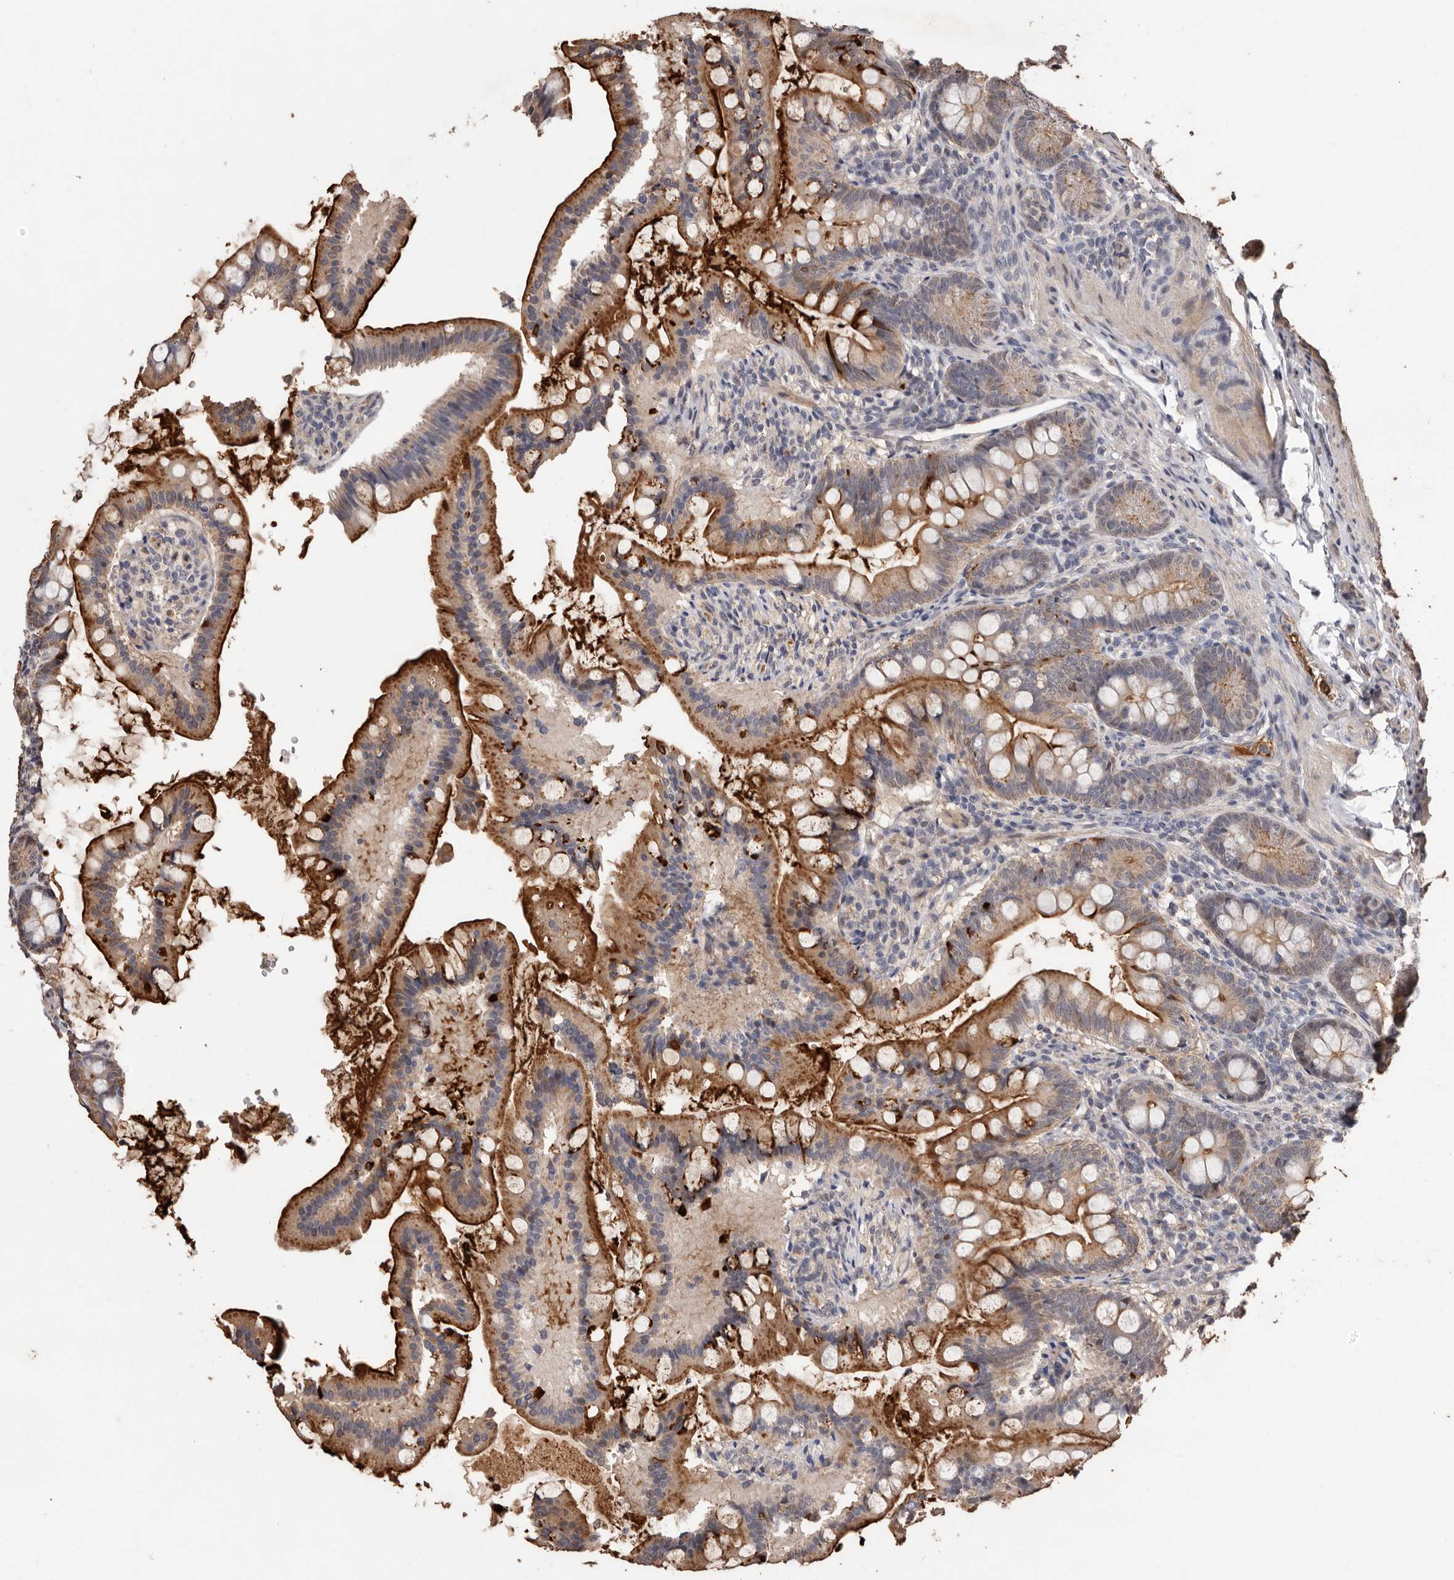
{"staining": {"intensity": "strong", "quantity": ">75%", "location": "cytoplasmic/membranous"}, "tissue": "small intestine", "cell_type": "Glandular cells", "image_type": "normal", "snomed": [{"axis": "morphology", "description": "Normal tissue, NOS"}, {"axis": "topography", "description": "Small intestine"}], "caption": "This image exhibits unremarkable small intestine stained with immunohistochemistry (IHC) to label a protein in brown. The cytoplasmic/membranous of glandular cells show strong positivity for the protein. Nuclei are counter-stained blue.", "gene": "GRAMD2A", "patient": {"sex": "male", "age": 7}}